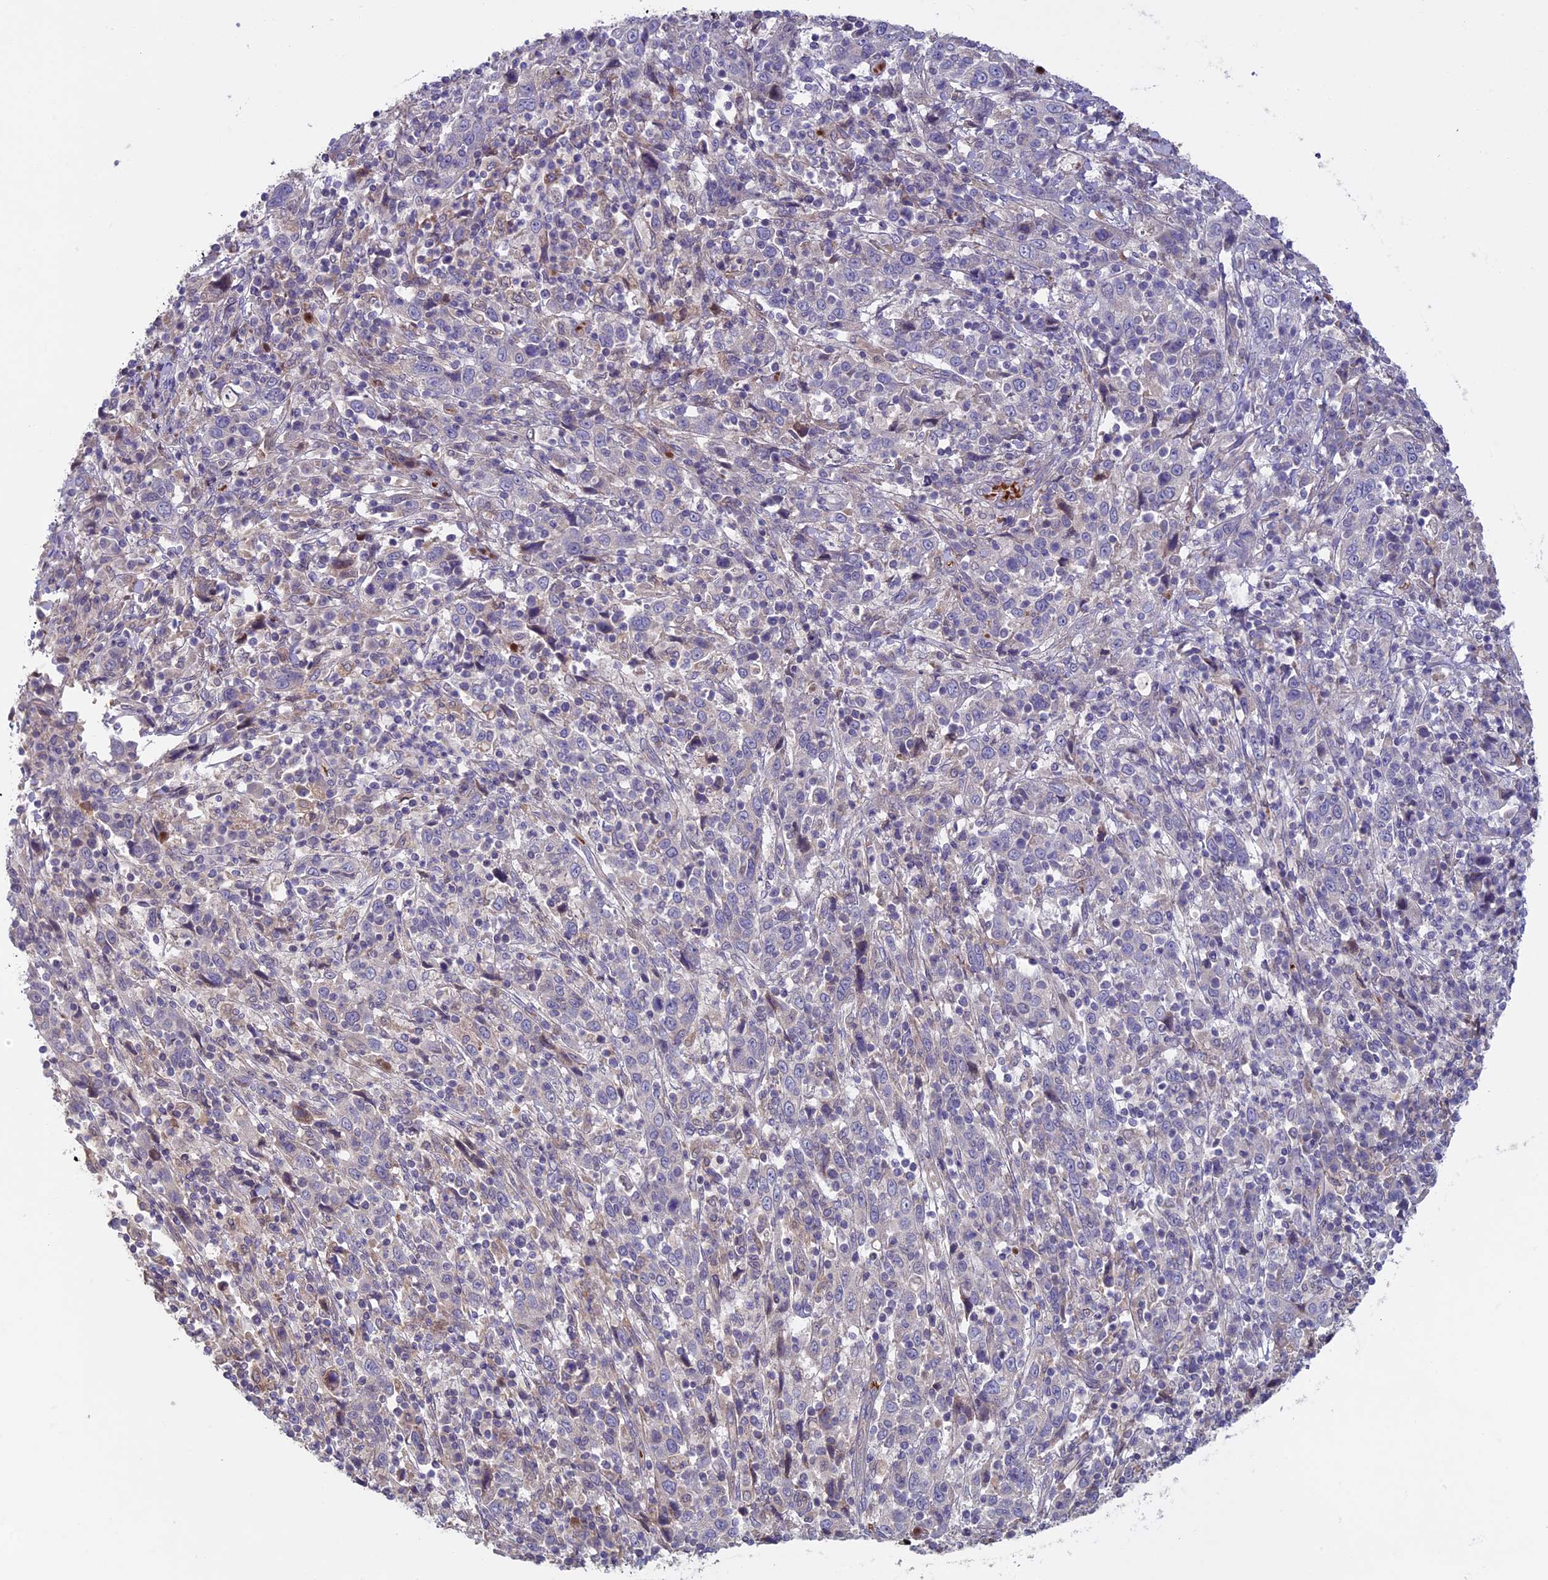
{"staining": {"intensity": "negative", "quantity": "none", "location": "none"}, "tissue": "cervical cancer", "cell_type": "Tumor cells", "image_type": "cancer", "snomed": [{"axis": "morphology", "description": "Squamous cell carcinoma, NOS"}, {"axis": "topography", "description": "Cervix"}], "caption": "This is an immunohistochemistry micrograph of cervical squamous cell carcinoma. There is no staining in tumor cells.", "gene": "RCCD1", "patient": {"sex": "female", "age": 46}}